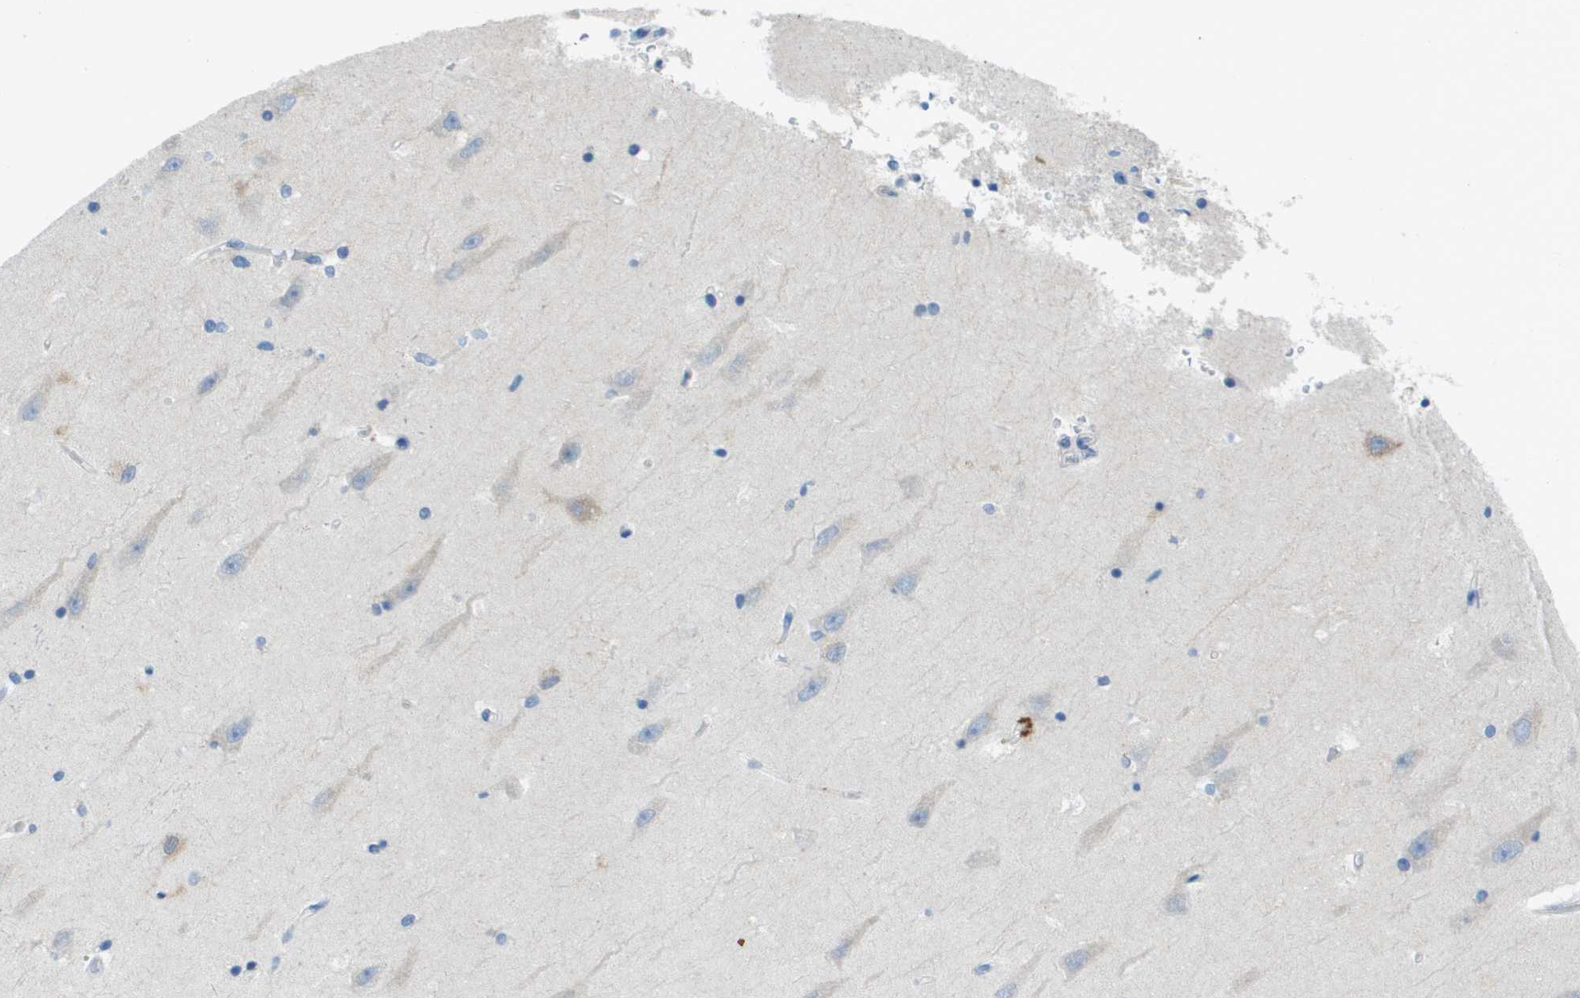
{"staining": {"intensity": "weak", "quantity": "<25%", "location": "cytoplasmic/membranous"}, "tissue": "hippocampus", "cell_type": "Glial cells", "image_type": "normal", "snomed": [{"axis": "morphology", "description": "Normal tissue, NOS"}, {"axis": "topography", "description": "Hippocampus"}], "caption": "The histopathology image shows no staining of glial cells in benign hippocampus. (DAB IHC, high magnification).", "gene": "CYGB", "patient": {"sex": "male", "age": 45}}